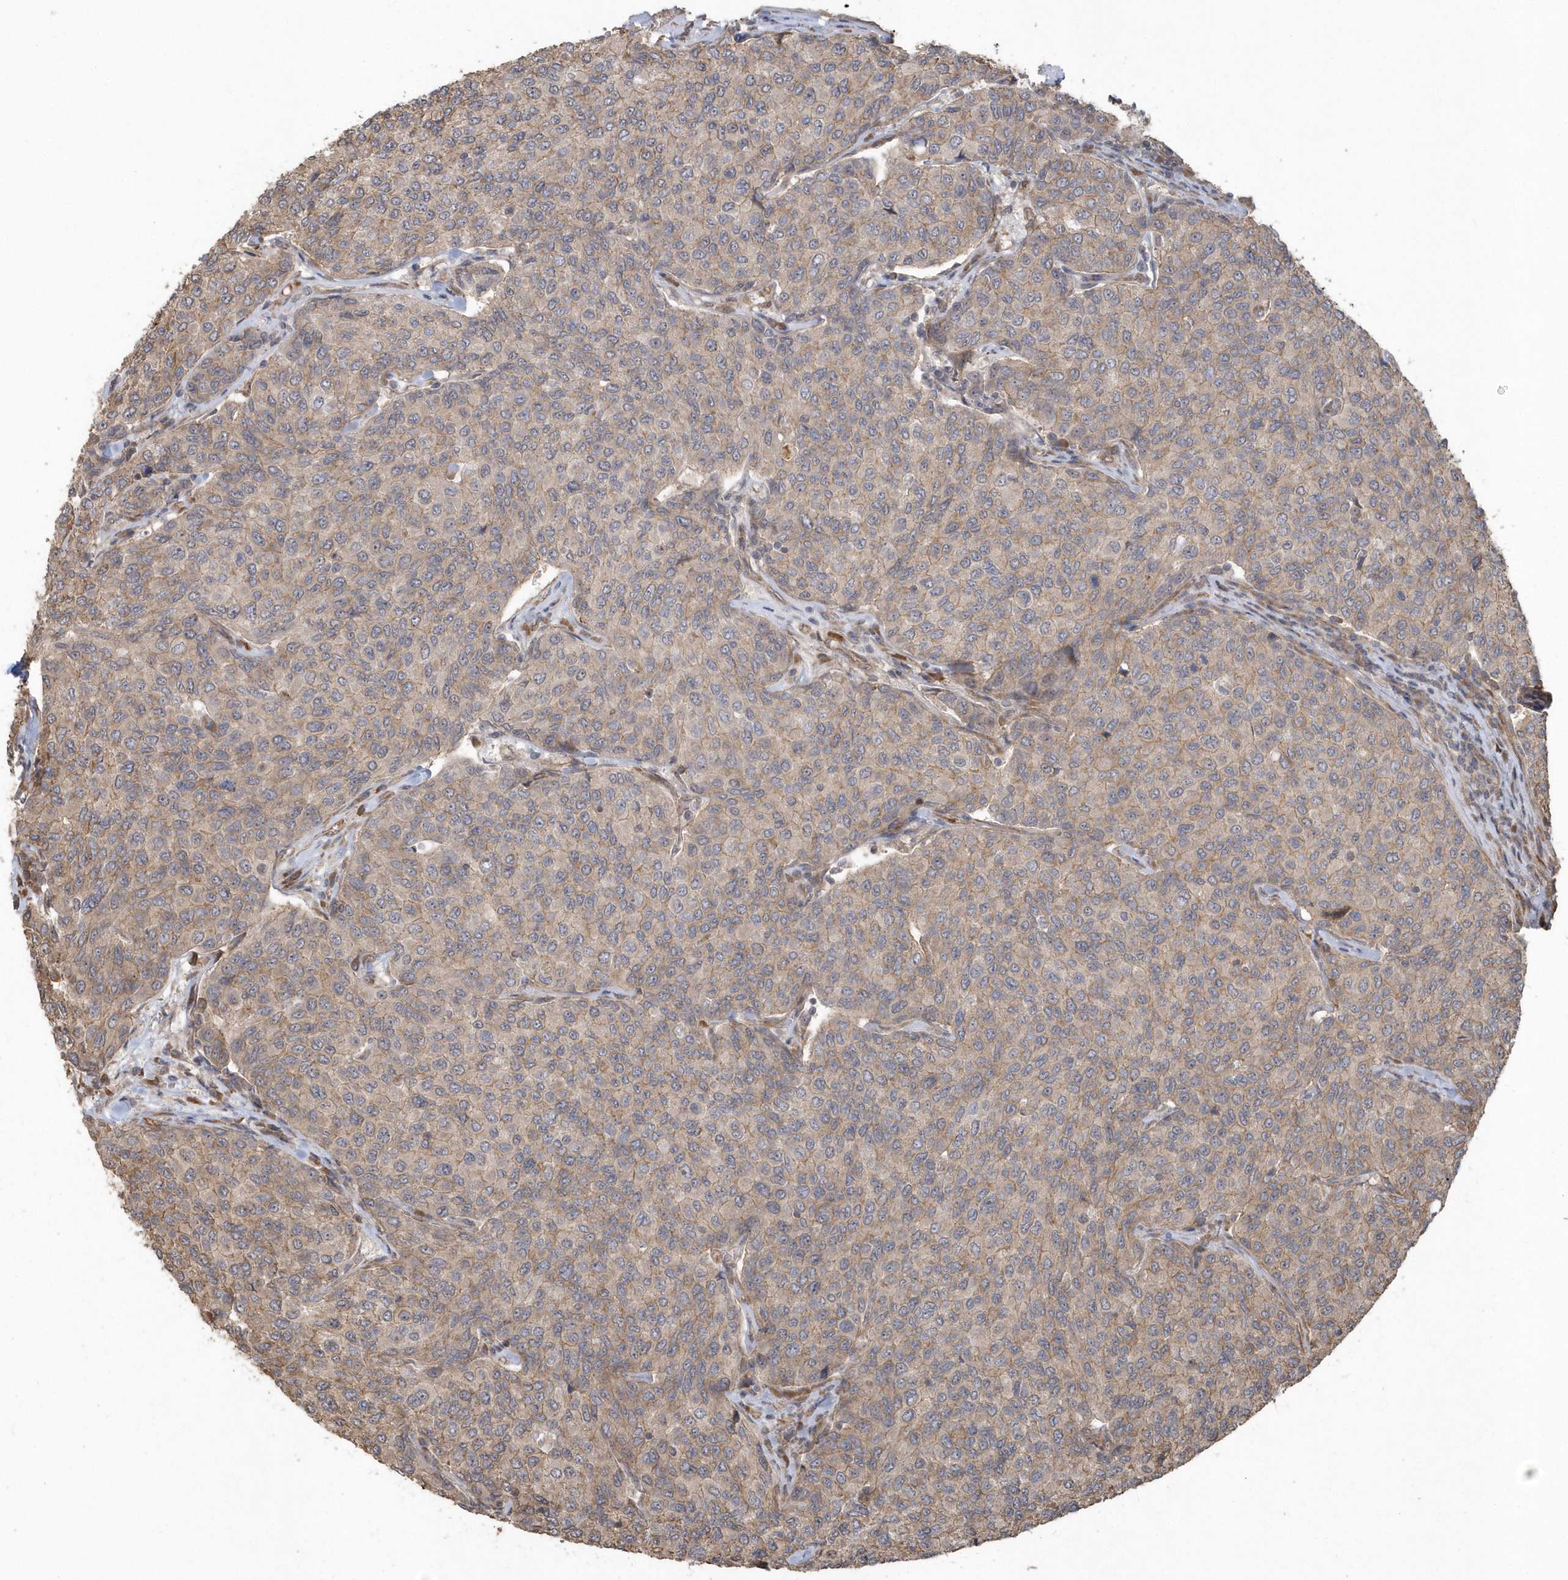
{"staining": {"intensity": "weak", "quantity": ">75%", "location": "cytoplasmic/membranous"}, "tissue": "breast cancer", "cell_type": "Tumor cells", "image_type": "cancer", "snomed": [{"axis": "morphology", "description": "Duct carcinoma"}, {"axis": "topography", "description": "Breast"}], "caption": "Immunohistochemical staining of human breast cancer (intraductal carcinoma) demonstrates low levels of weak cytoplasmic/membranous staining in about >75% of tumor cells. (Brightfield microscopy of DAB IHC at high magnification).", "gene": "HERPUD1", "patient": {"sex": "female", "age": 55}}